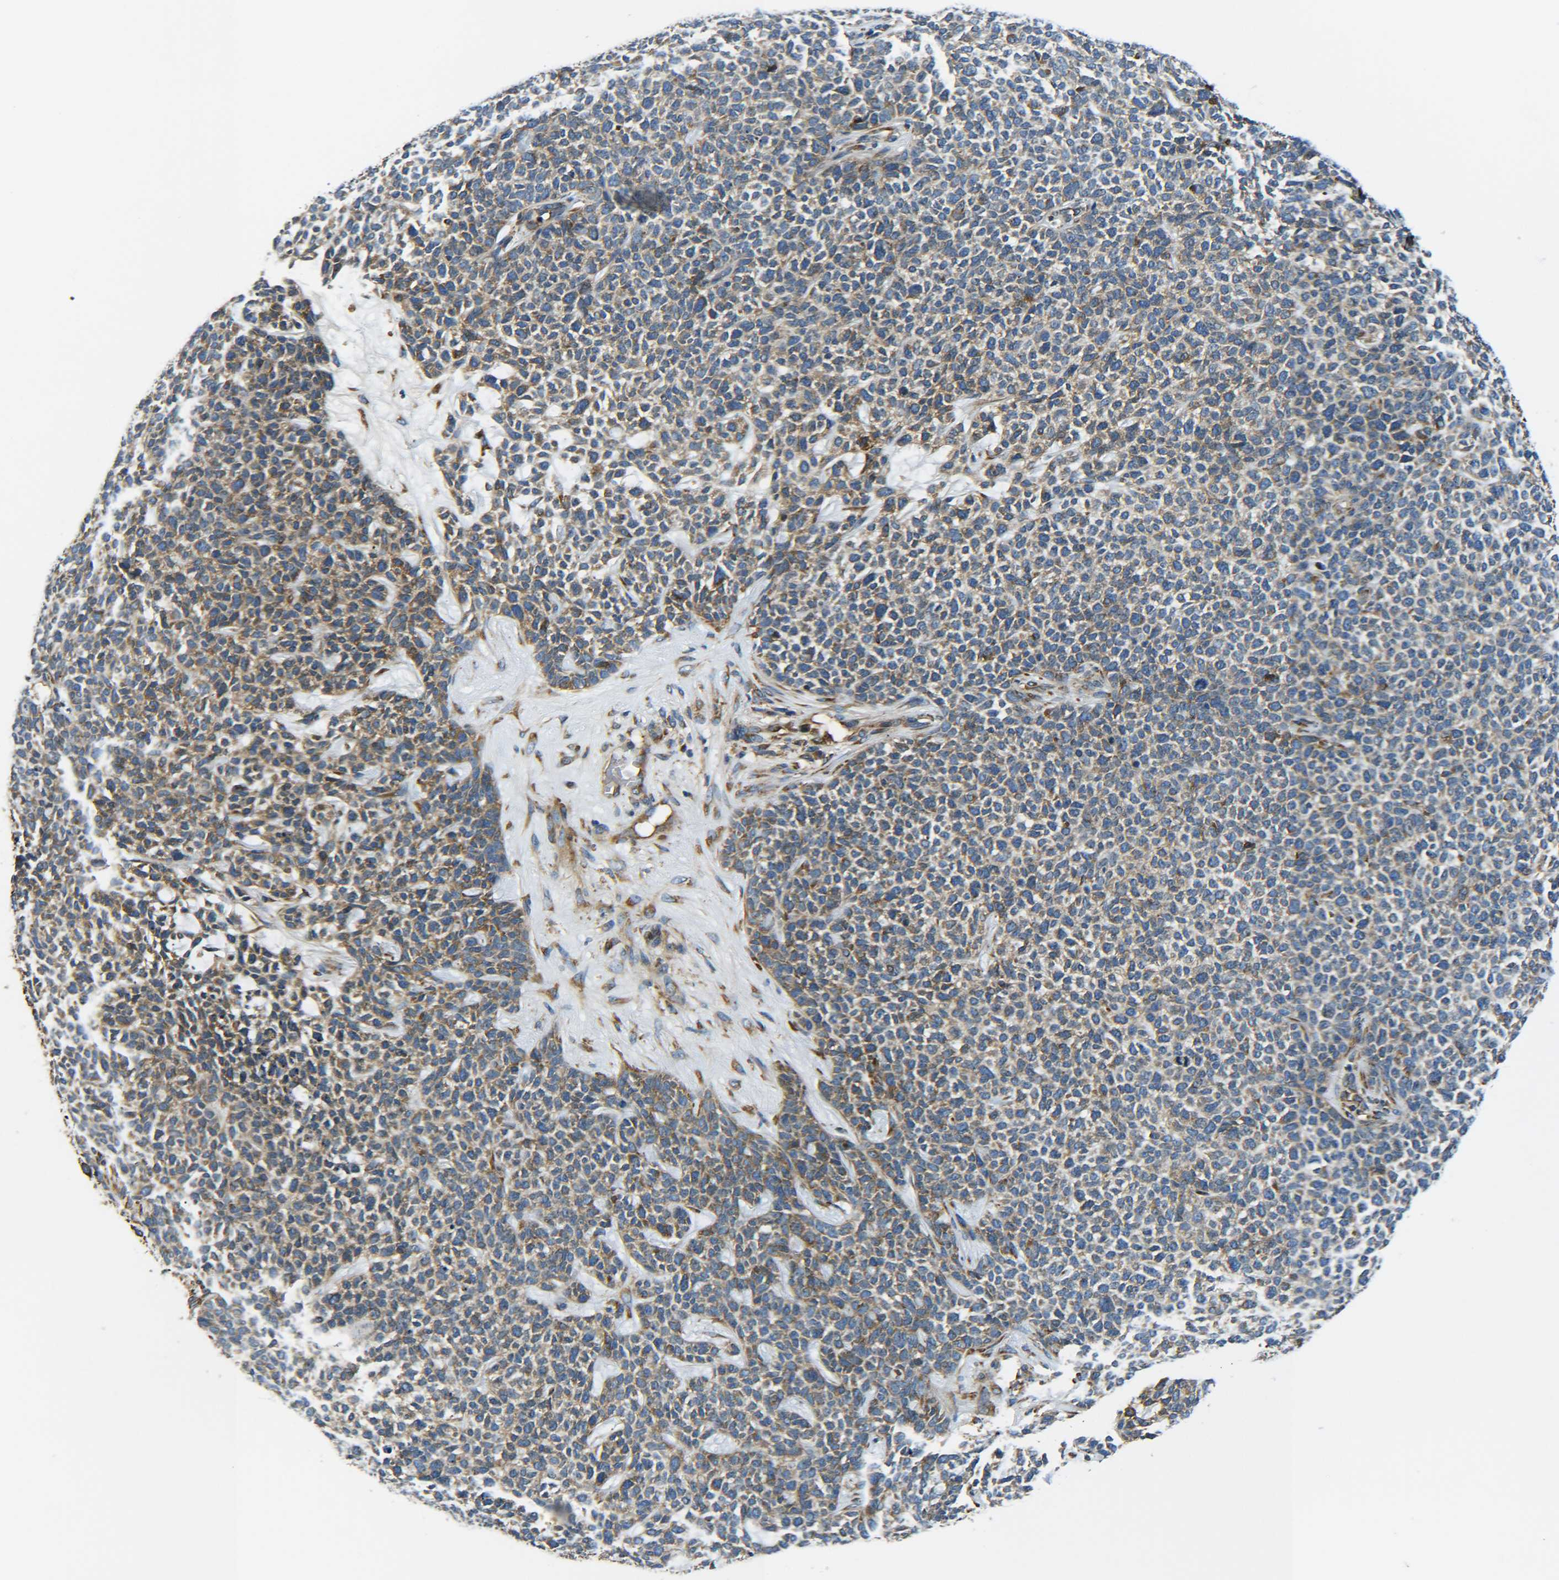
{"staining": {"intensity": "moderate", "quantity": "25%-75%", "location": "cytoplasmic/membranous"}, "tissue": "skin cancer", "cell_type": "Tumor cells", "image_type": "cancer", "snomed": [{"axis": "morphology", "description": "Basal cell carcinoma"}, {"axis": "topography", "description": "Skin"}], "caption": "Human skin basal cell carcinoma stained with a protein marker shows moderate staining in tumor cells.", "gene": "PREB", "patient": {"sex": "female", "age": 84}}